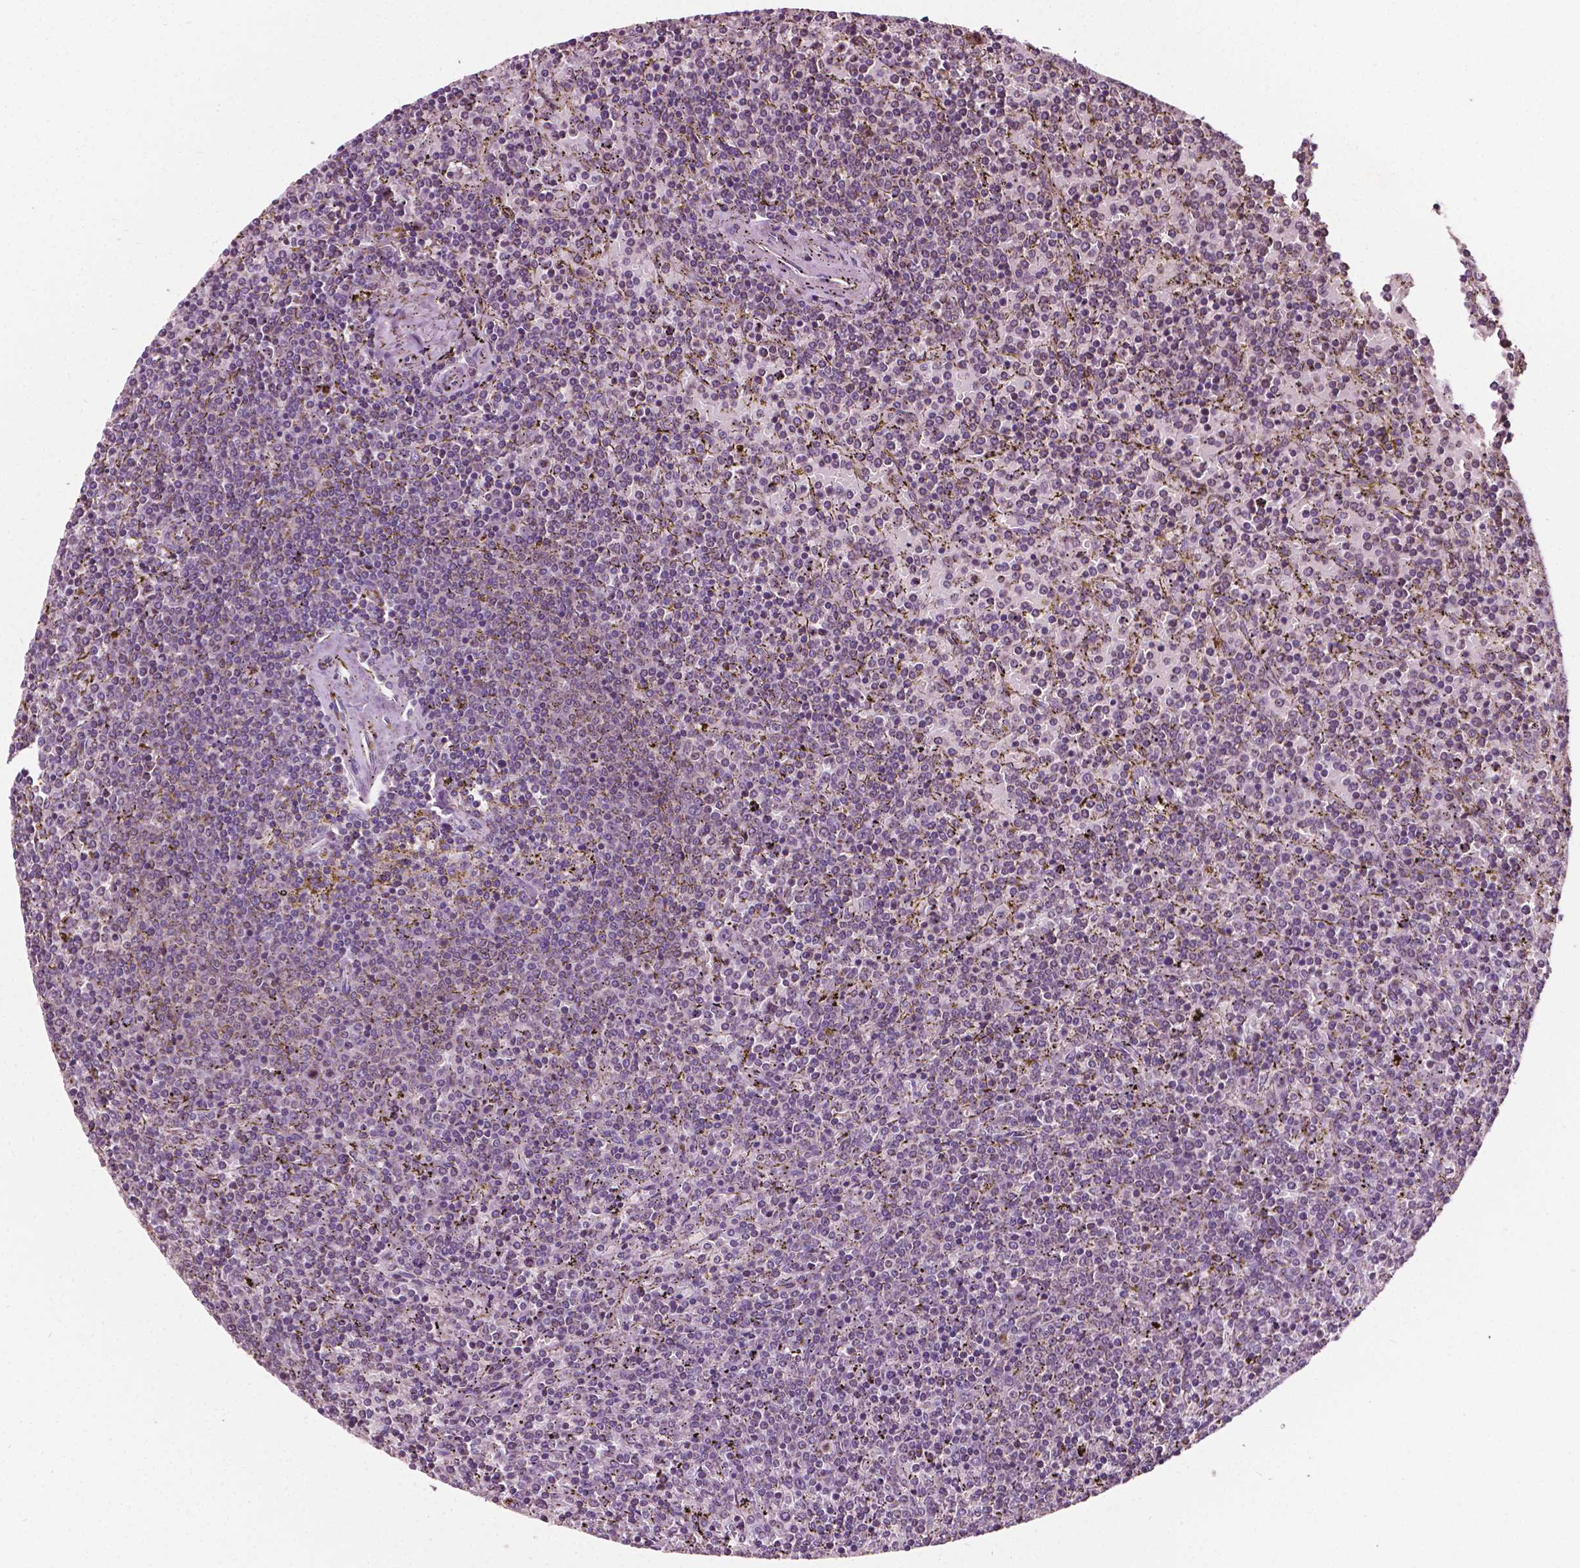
{"staining": {"intensity": "negative", "quantity": "none", "location": "none"}, "tissue": "lymphoma", "cell_type": "Tumor cells", "image_type": "cancer", "snomed": [{"axis": "morphology", "description": "Malignant lymphoma, non-Hodgkin's type, Low grade"}, {"axis": "topography", "description": "Spleen"}], "caption": "Human malignant lymphoma, non-Hodgkin's type (low-grade) stained for a protein using IHC shows no staining in tumor cells.", "gene": "ODF3L2", "patient": {"sex": "female", "age": 77}}